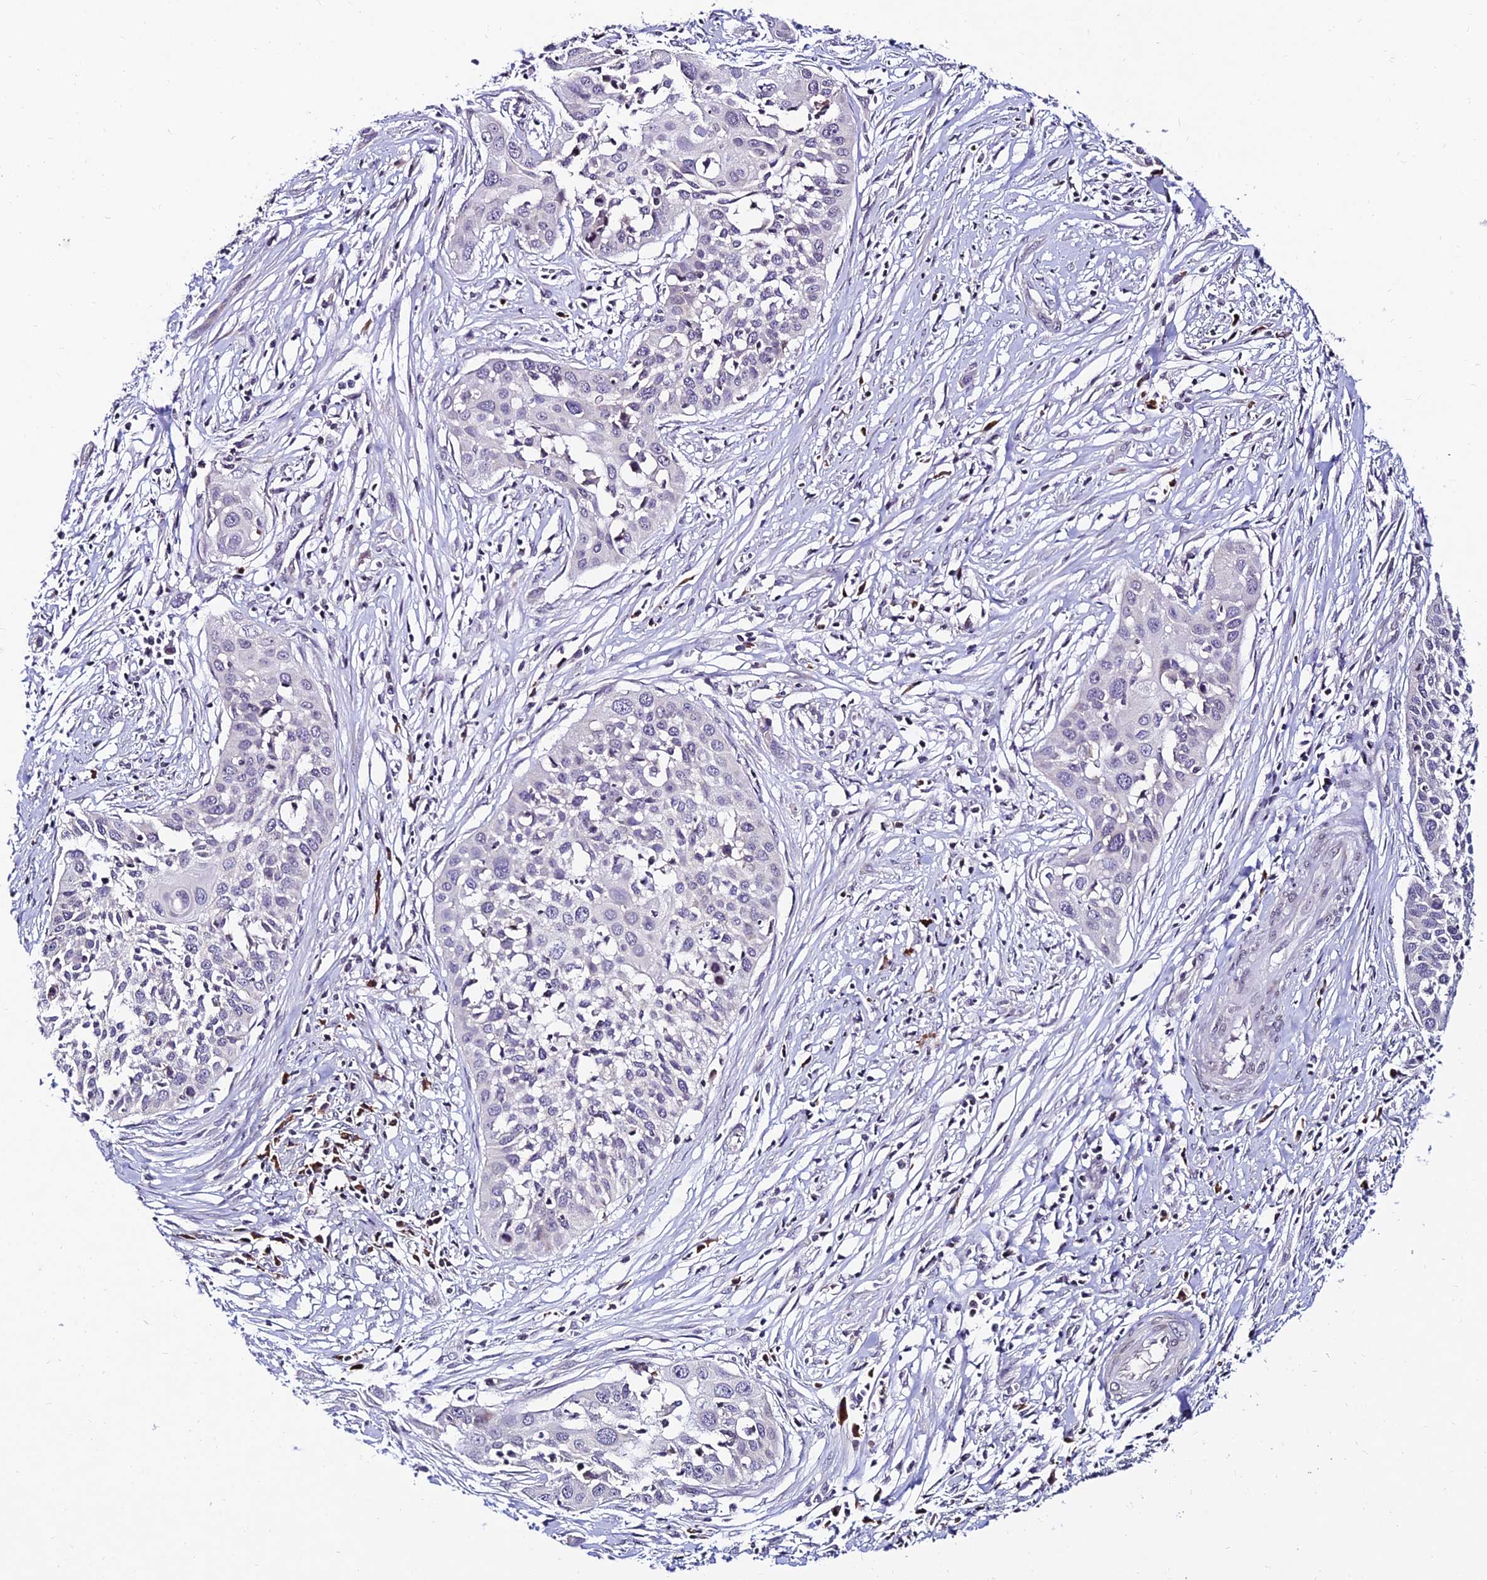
{"staining": {"intensity": "negative", "quantity": "none", "location": "none"}, "tissue": "cervical cancer", "cell_type": "Tumor cells", "image_type": "cancer", "snomed": [{"axis": "morphology", "description": "Squamous cell carcinoma, NOS"}, {"axis": "topography", "description": "Cervix"}], "caption": "The micrograph reveals no staining of tumor cells in cervical cancer (squamous cell carcinoma). Nuclei are stained in blue.", "gene": "CDNF", "patient": {"sex": "female", "age": 34}}